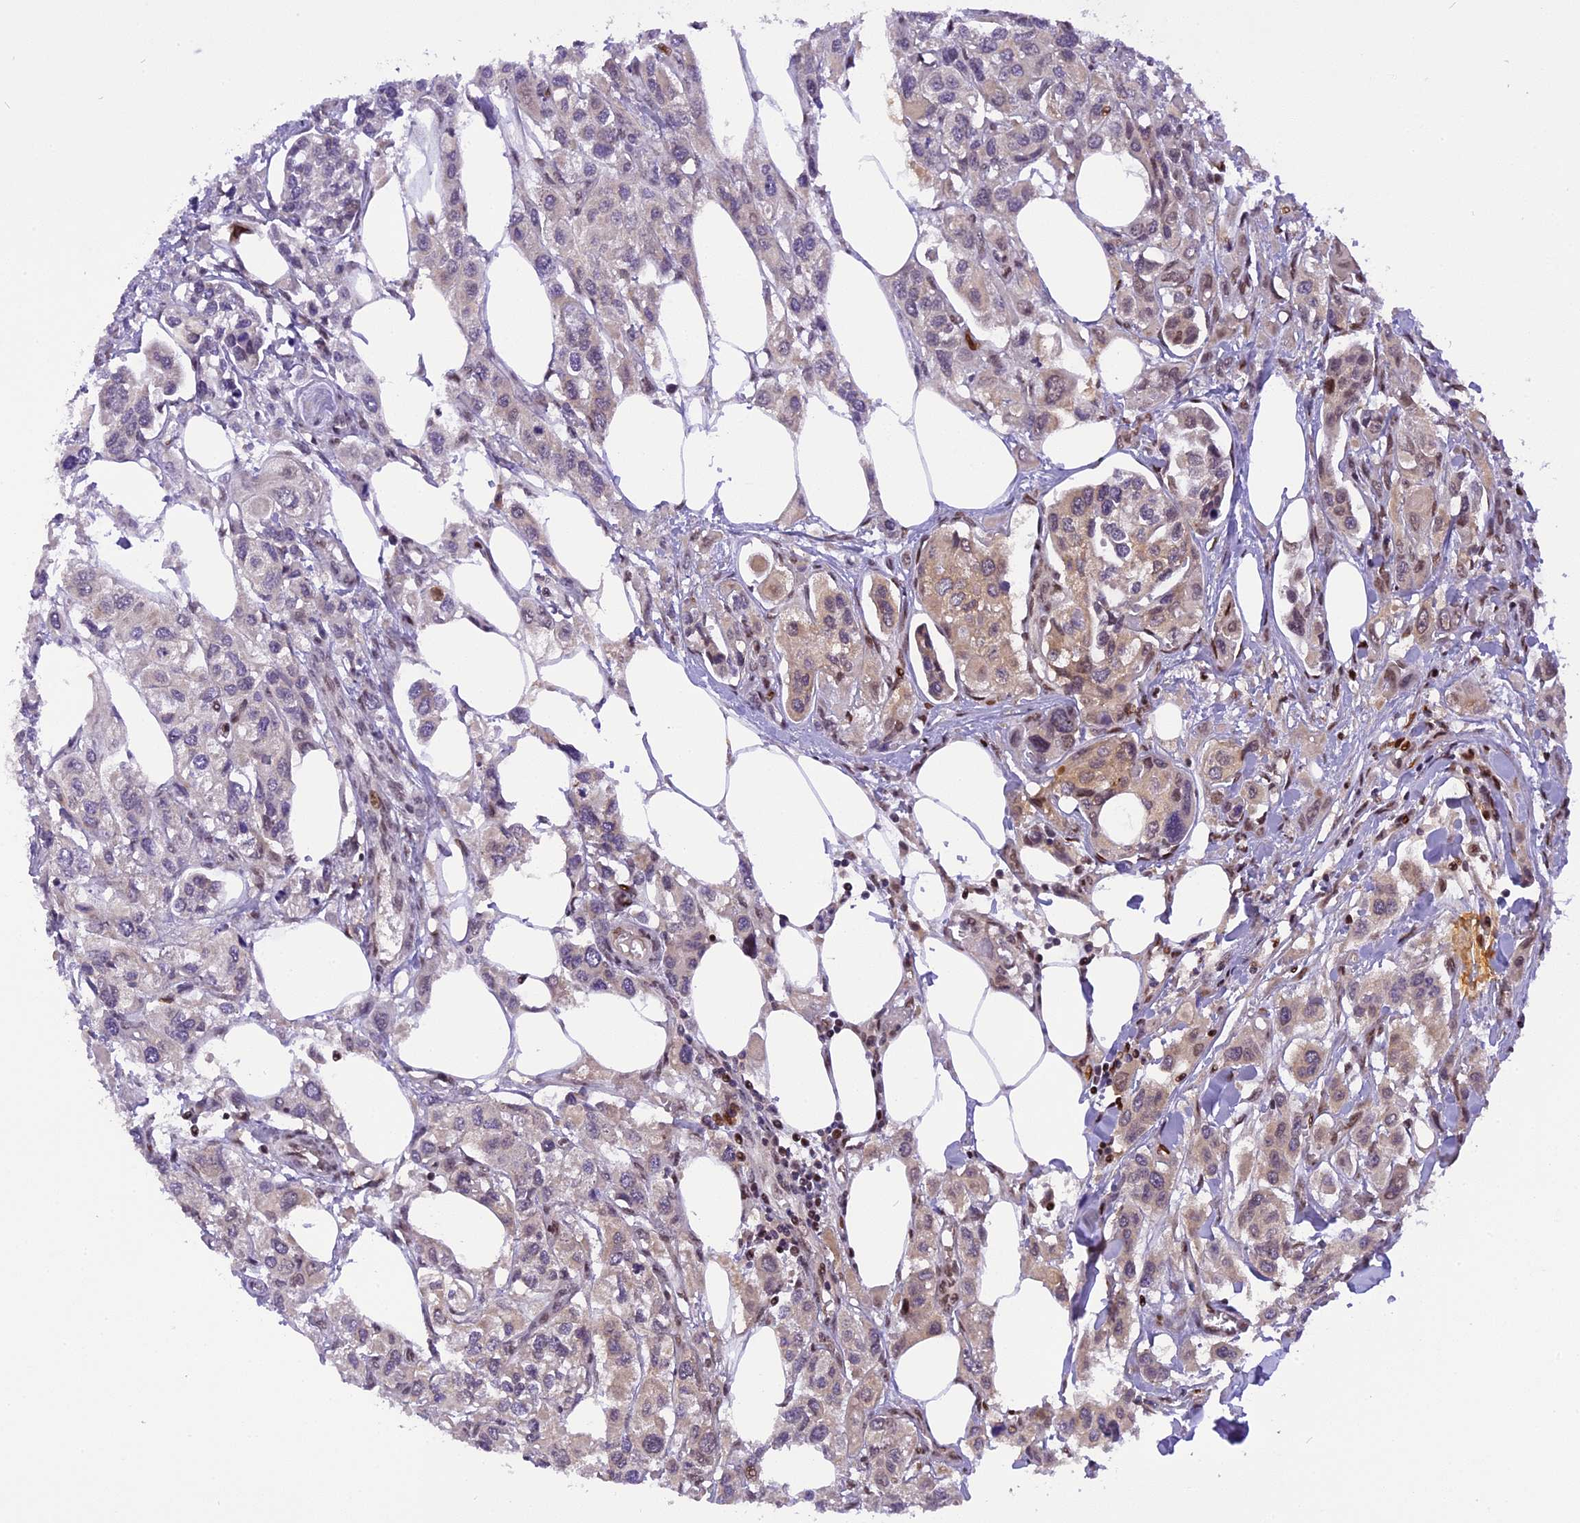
{"staining": {"intensity": "weak", "quantity": "<25%", "location": "cytoplasmic/membranous,nuclear"}, "tissue": "urothelial cancer", "cell_type": "Tumor cells", "image_type": "cancer", "snomed": [{"axis": "morphology", "description": "Urothelial carcinoma, High grade"}, {"axis": "topography", "description": "Urinary bladder"}], "caption": "High power microscopy image of an immunohistochemistry photomicrograph of high-grade urothelial carcinoma, revealing no significant positivity in tumor cells. The staining was performed using DAB to visualize the protein expression in brown, while the nuclei were stained in blue with hematoxylin (Magnification: 20x).", "gene": "RABGGTA", "patient": {"sex": "male", "age": 67}}